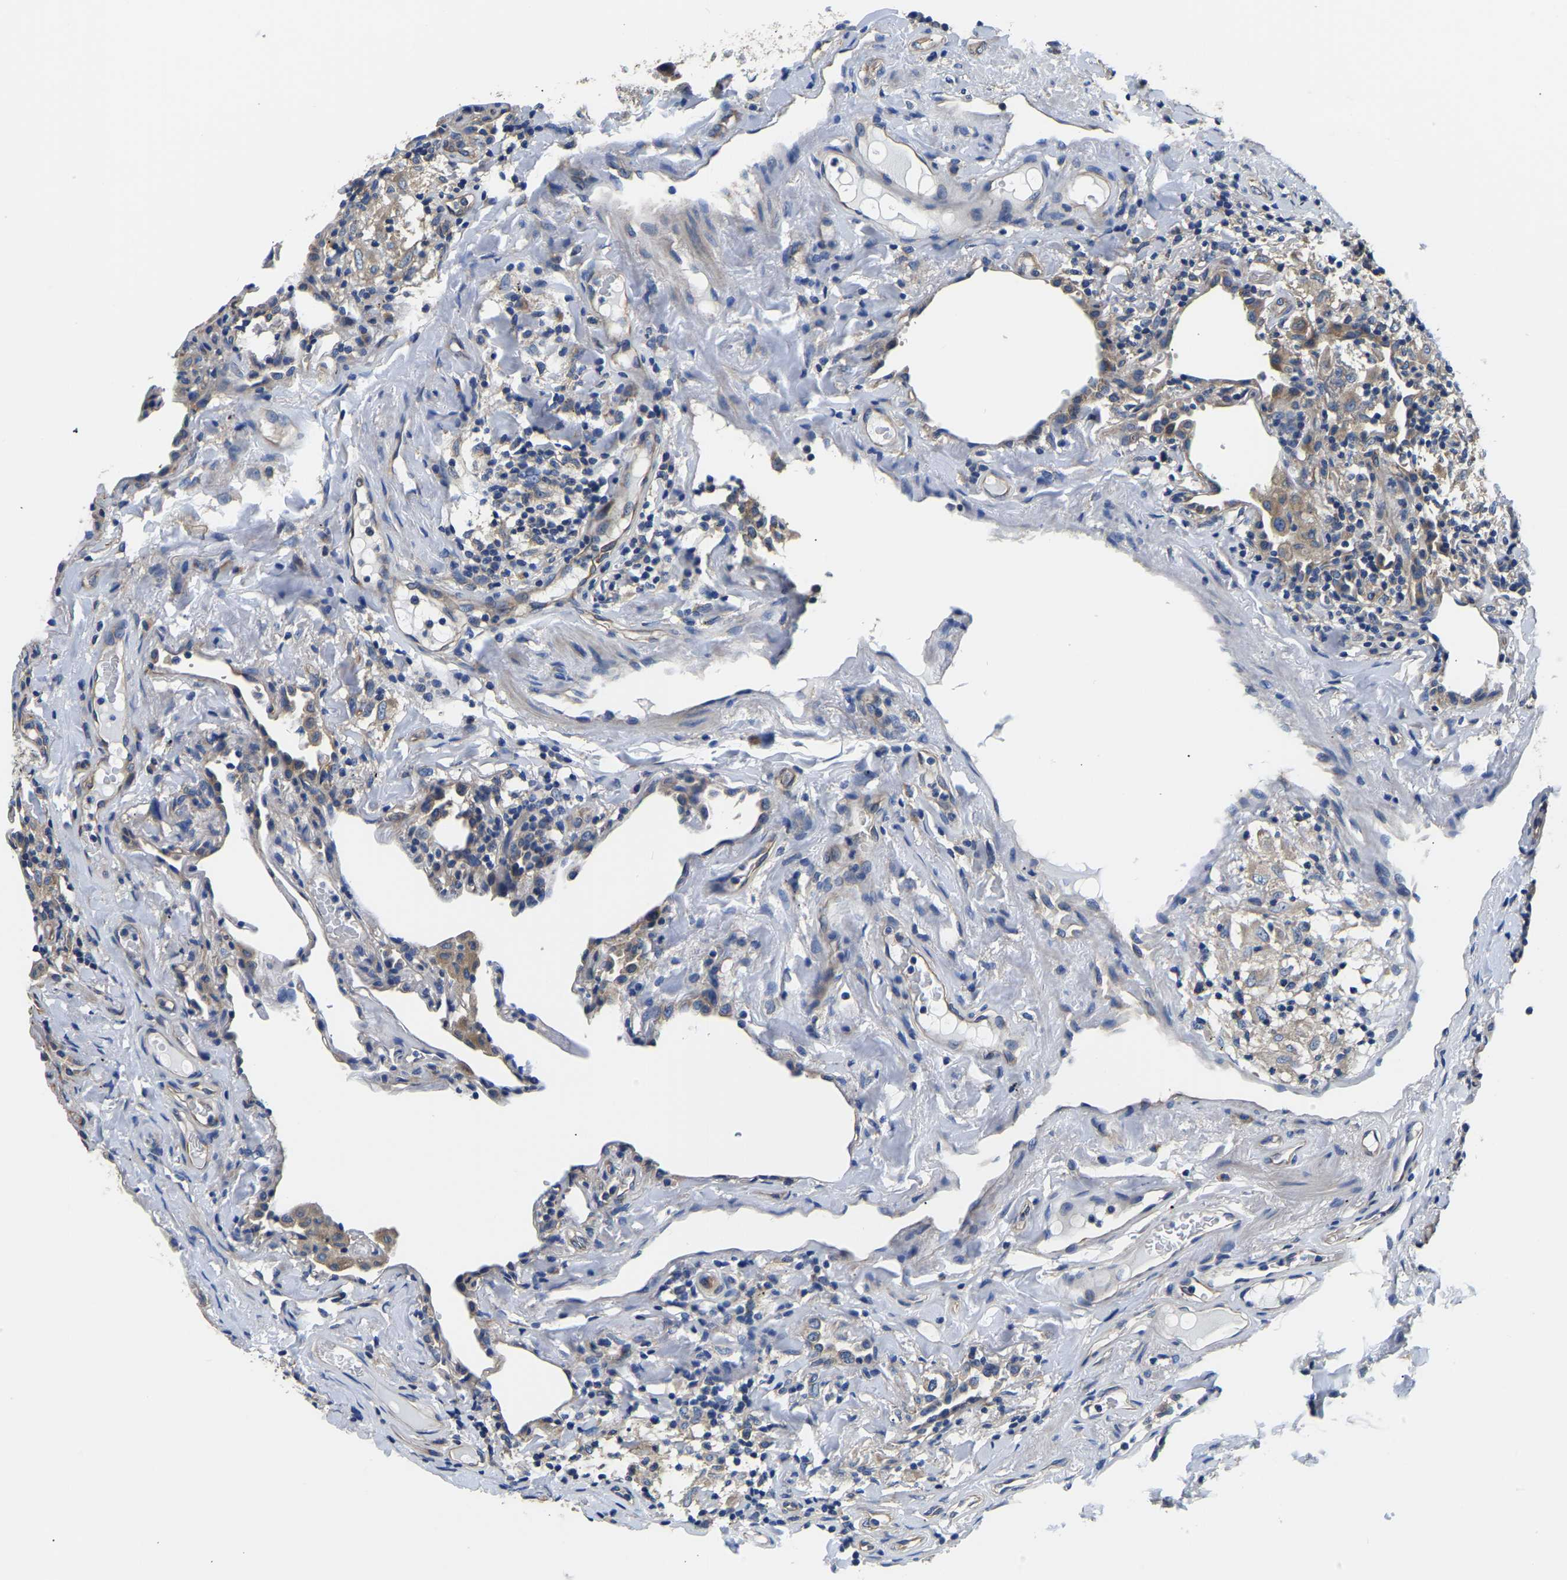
{"staining": {"intensity": "negative", "quantity": "none", "location": "none"}, "tissue": "lung", "cell_type": "Alveolar cells", "image_type": "normal", "snomed": [{"axis": "morphology", "description": "Normal tissue, NOS"}, {"axis": "topography", "description": "Lung"}], "caption": "Immunohistochemistry photomicrograph of benign lung: lung stained with DAB (3,3'-diaminobenzidine) demonstrates no significant protein expression in alveolar cells.", "gene": "CSDE1", "patient": {"sex": "male", "age": 59}}